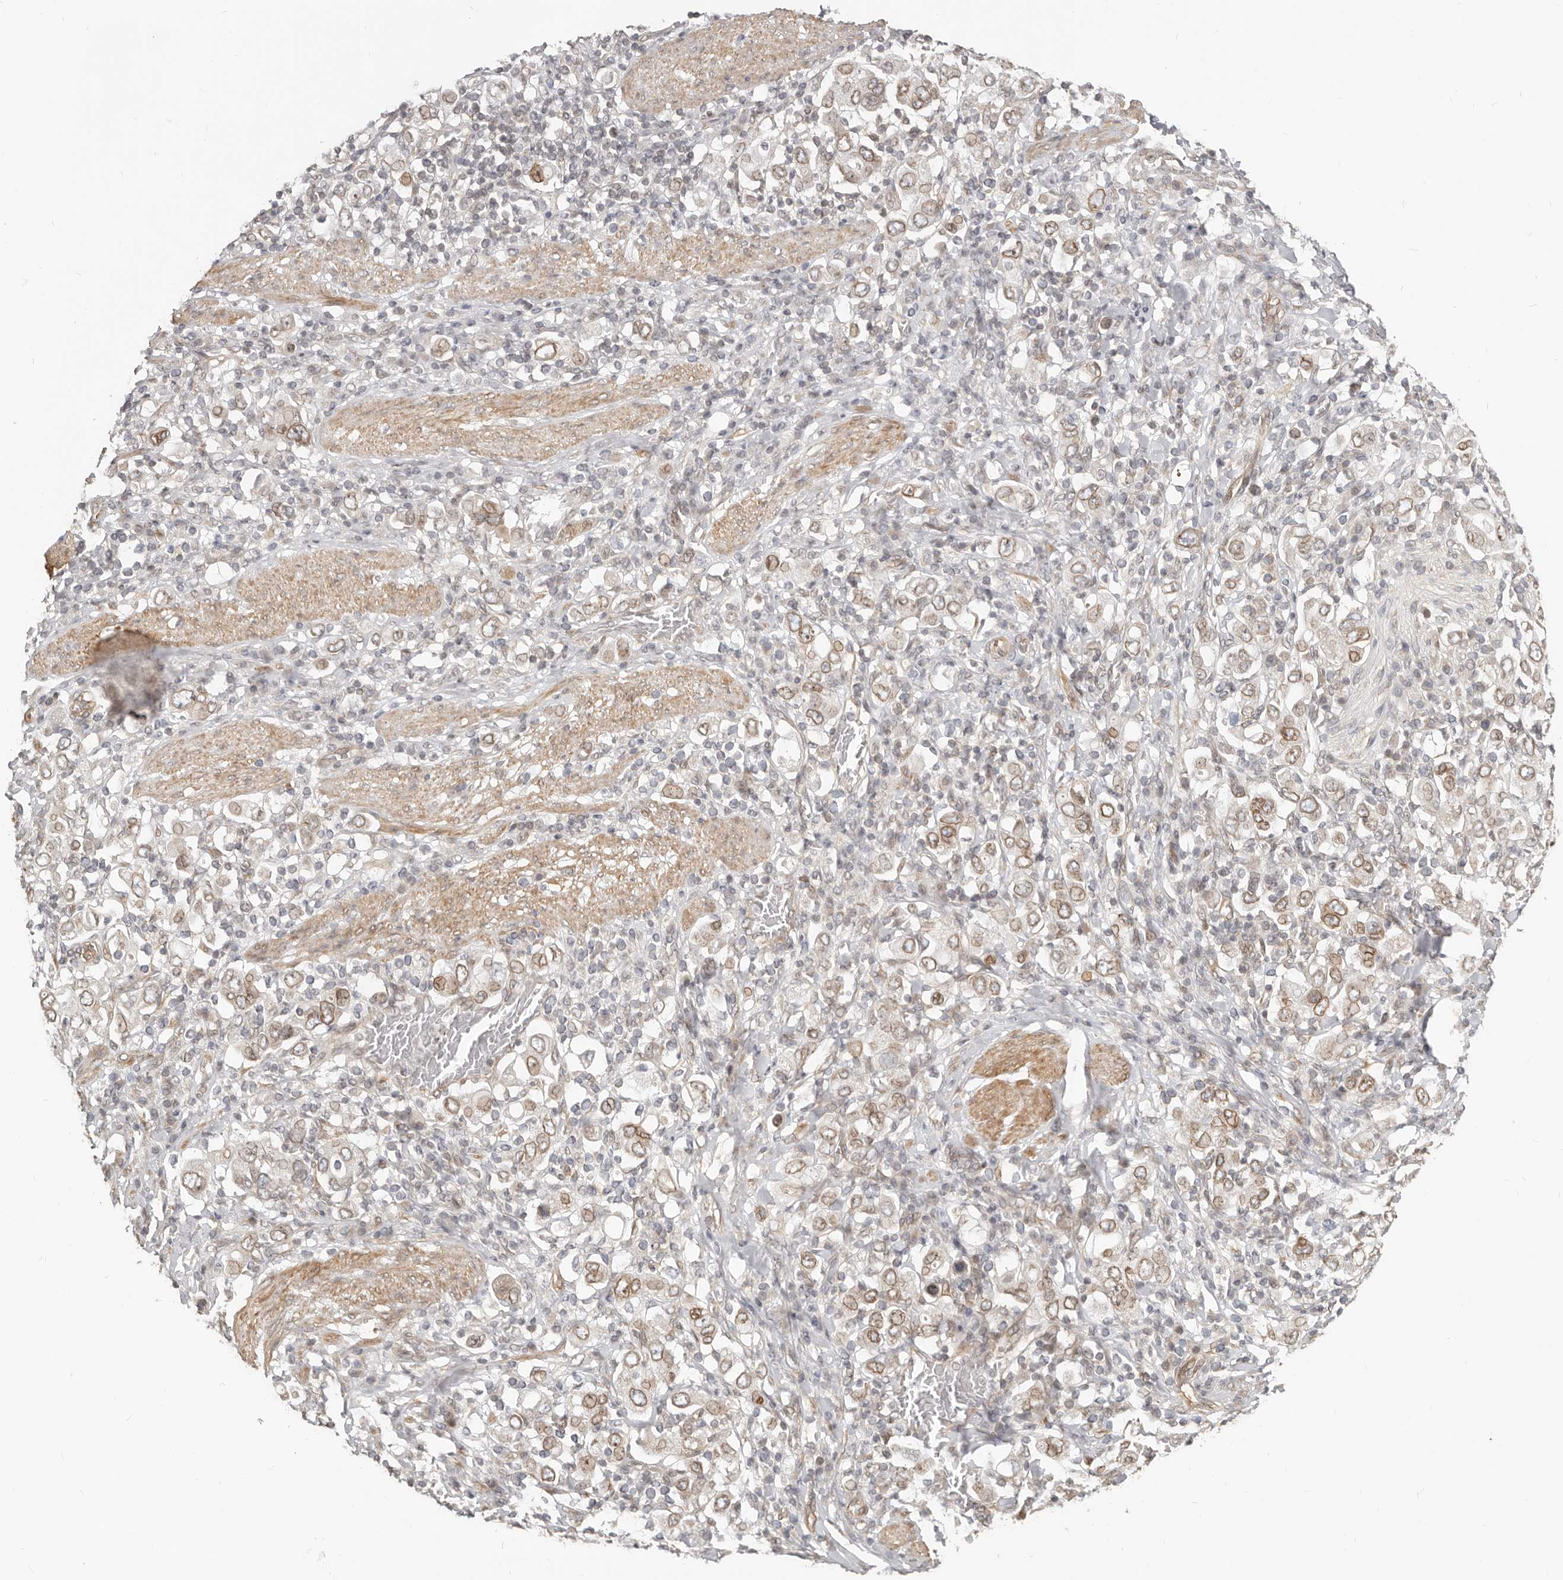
{"staining": {"intensity": "moderate", "quantity": "25%-75%", "location": "cytoplasmic/membranous,nuclear"}, "tissue": "stomach cancer", "cell_type": "Tumor cells", "image_type": "cancer", "snomed": [{"axis": "morphology", "description": "Adenocarcinoma, NOS"}, {"axis": "topography", "description": "Stomach, upper"}], "caption": "Tumor cells reveal medium levels of moderate cytoplasmic/membranous and nuclear staining in approximately 25%-75% of cells in human adenocarcinoma (stomach). Nuclei are stained in blue.", "gene": "NUP153", "patient": {"sex": "male", "age": 62}}